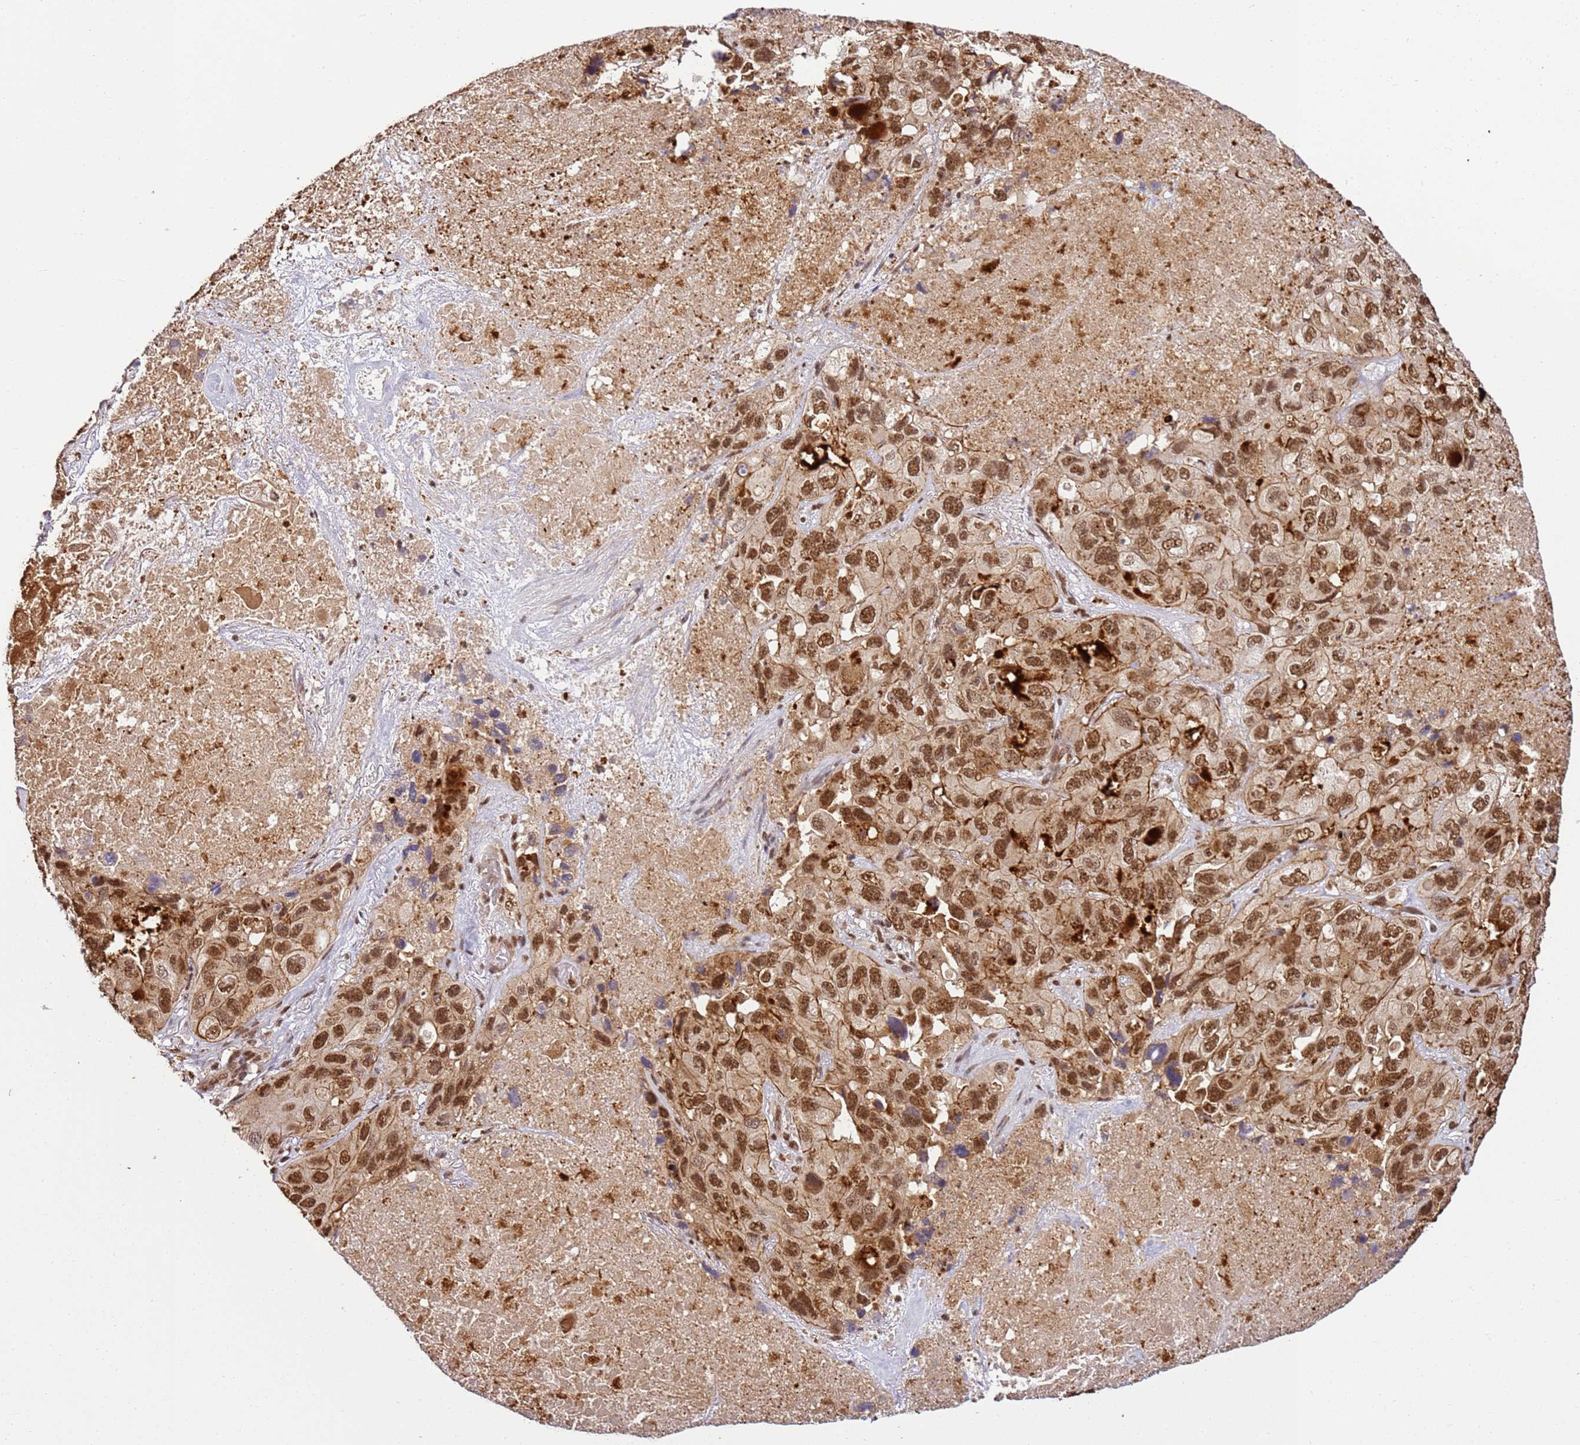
{"staining": {"intensity": "moderate", "quantity": ">75%", "location": "cytoplasmic/membranous,nuclear"}, "tissue": "lung cancer", "cell_type": "Tumor cells", "image_type": "cancer", "snomed": [{"axis": "morphology", "description": "Squamous cell carcinoma, NOS"}, {"axis": "topography", "description": "Lung"}], "caption": "Lung cancer (squamous cell carcinoma) stained with a protein marker demonstrates moderate staining in tumor cells.", "gene": "ZBTB12", "patient": {"sex": "female", "age": 73}}